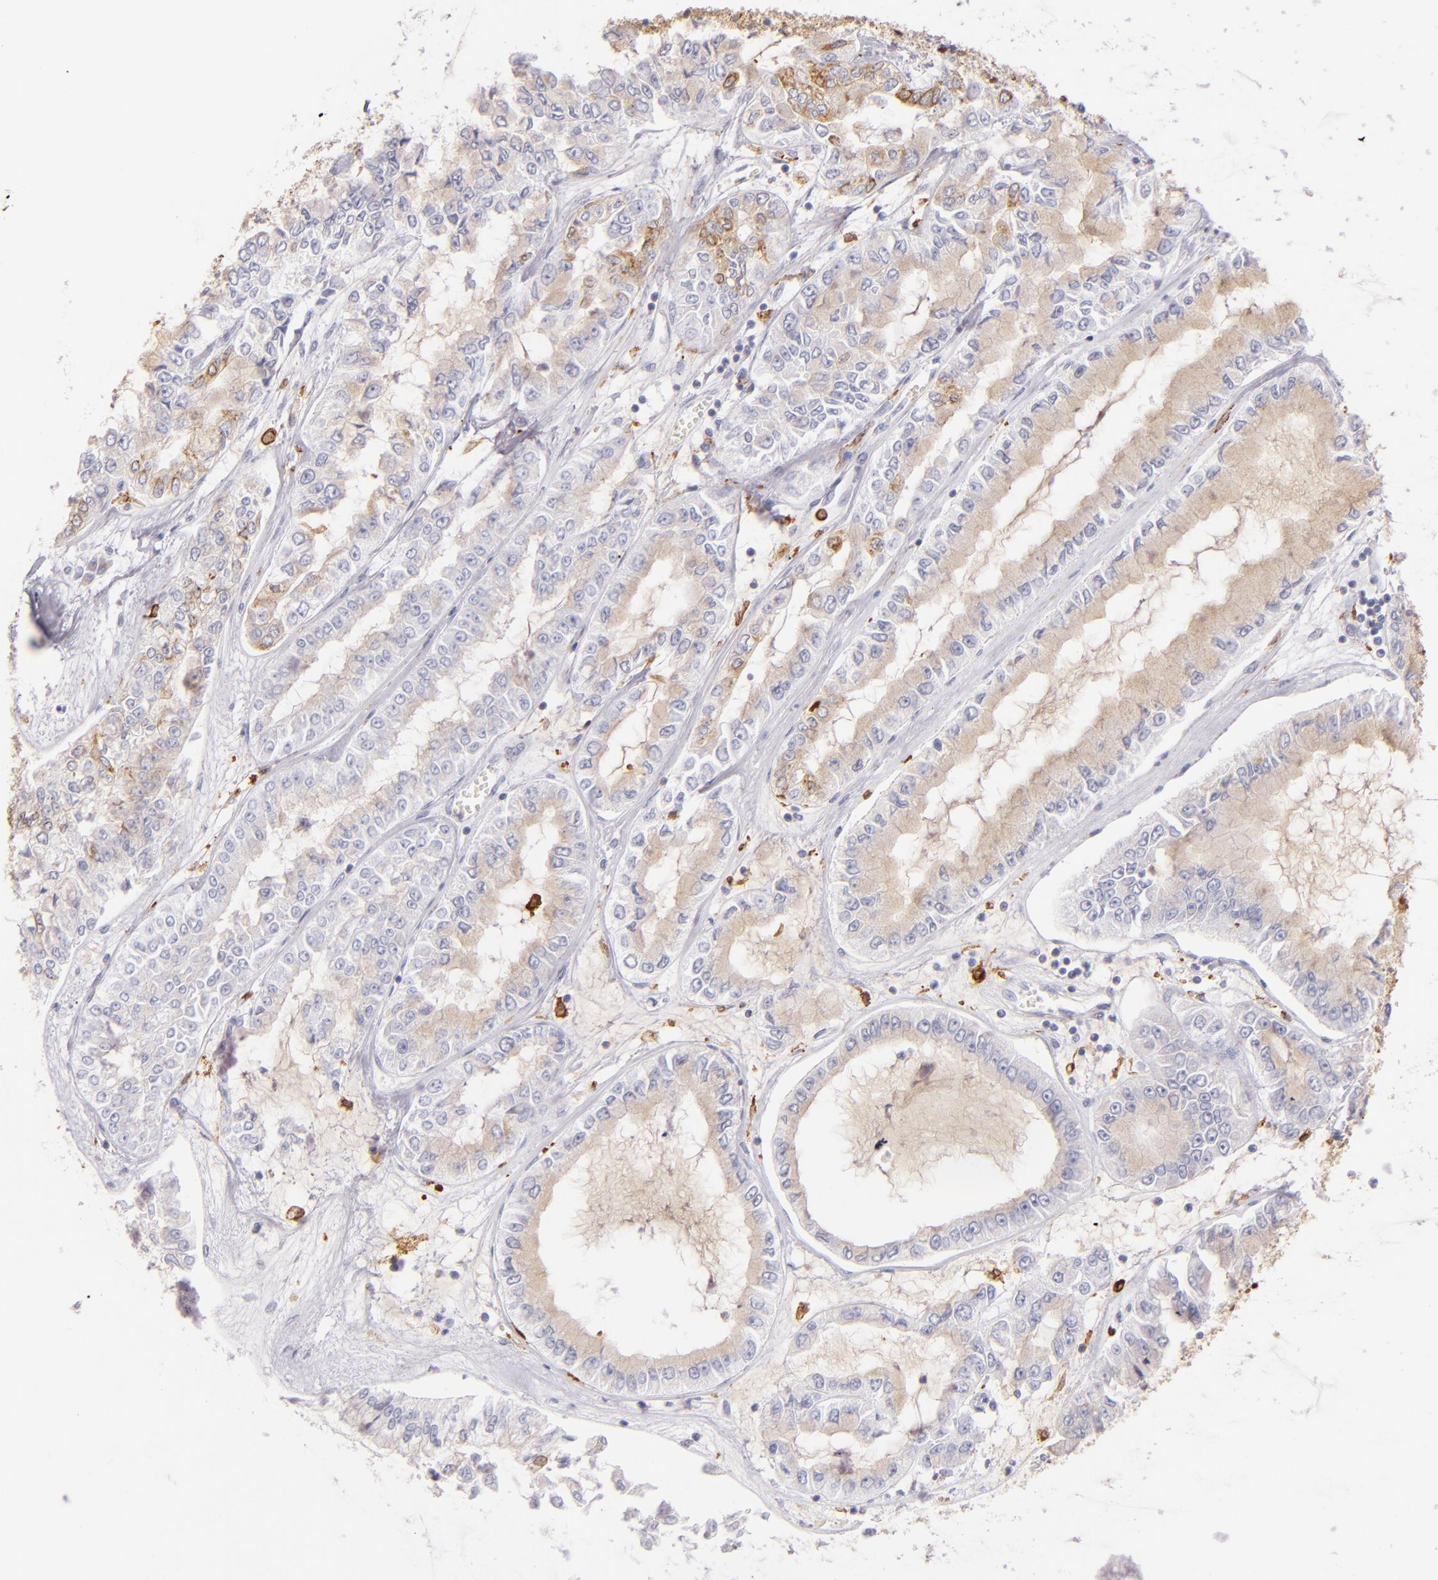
{"staining": {"intensity": "weak", "quantity": "25%-75%", "location": "cytoplasmic/membranous"}, "tissue": "liver cancer", "cell_type": "Tumor cells", "image_type": "cancer", "snomed": [{"axis": "morphology", "description": "Cholangiocarcinoma"}, {"axis": "topography", "description": "Liver"}], "caption": "There is low levels of weak cytoplasmic/membranous positivity in tumor cells of liver cancer (cholangiocarcinoma), as demonstrated by immunohistochemical staining (brown color).", "gene": "CD74", "patient": {"sex": "female", "age": 79}}